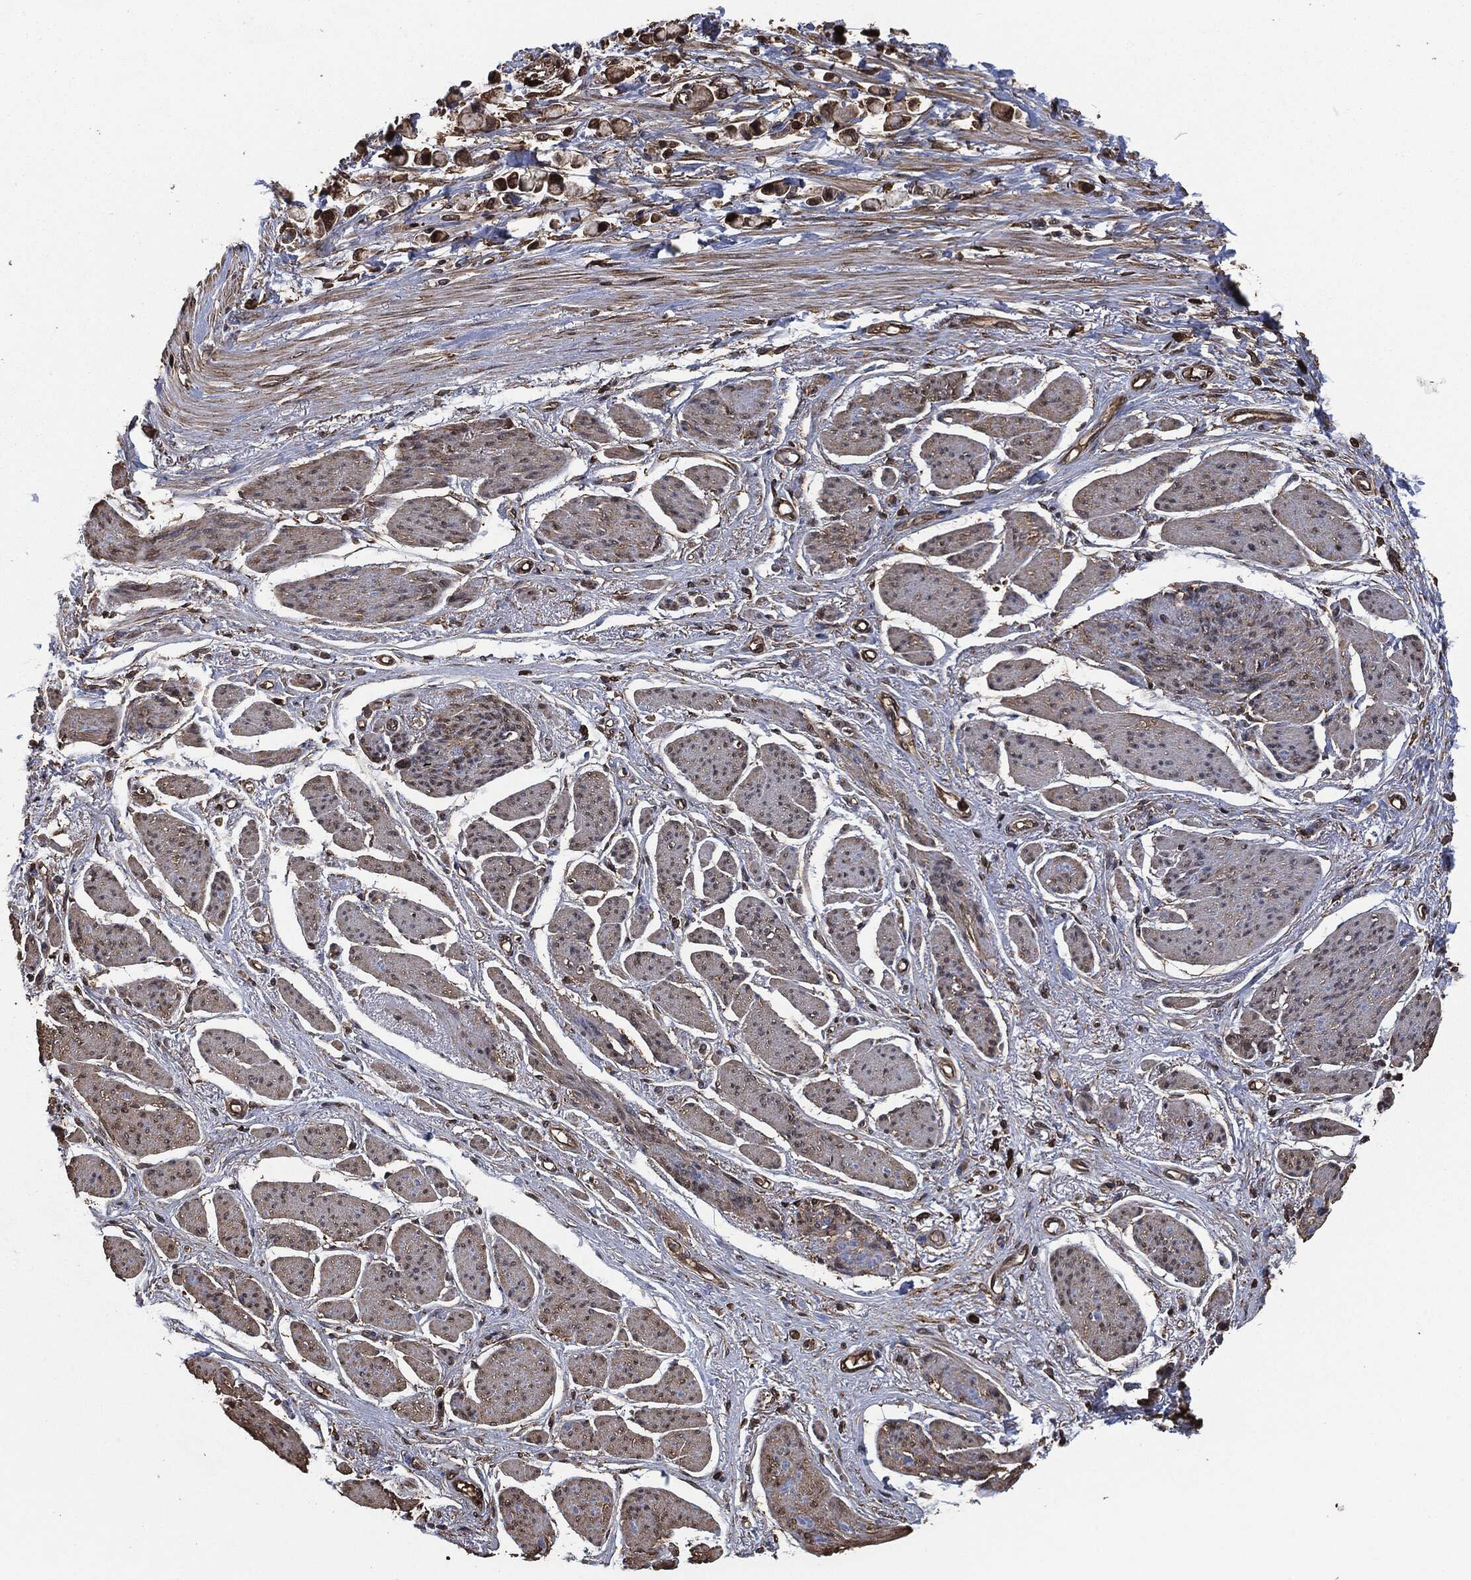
{"staining": {"intensity": "strong", "quantity": "25%-75%", "location": "cytoplasmic/membranous,nuclear"}, "tissue": "stomach cancer", "cell_type": "Tumor cells", "image_type": "cancer", "snomed": [{"axis": "morphology", "description": "Adenocarcinoma, NOS"}, {"axis": "topography", "description": "Stomach"}], "caption": "The immunohistochemical stain labels strong cytoplasmic/membranous and nuclear staining in tumor cells of stomach adenocarcinoma tissue.", "gene": "PRDX4", "patient": {"sex": "female", "age": 81}}